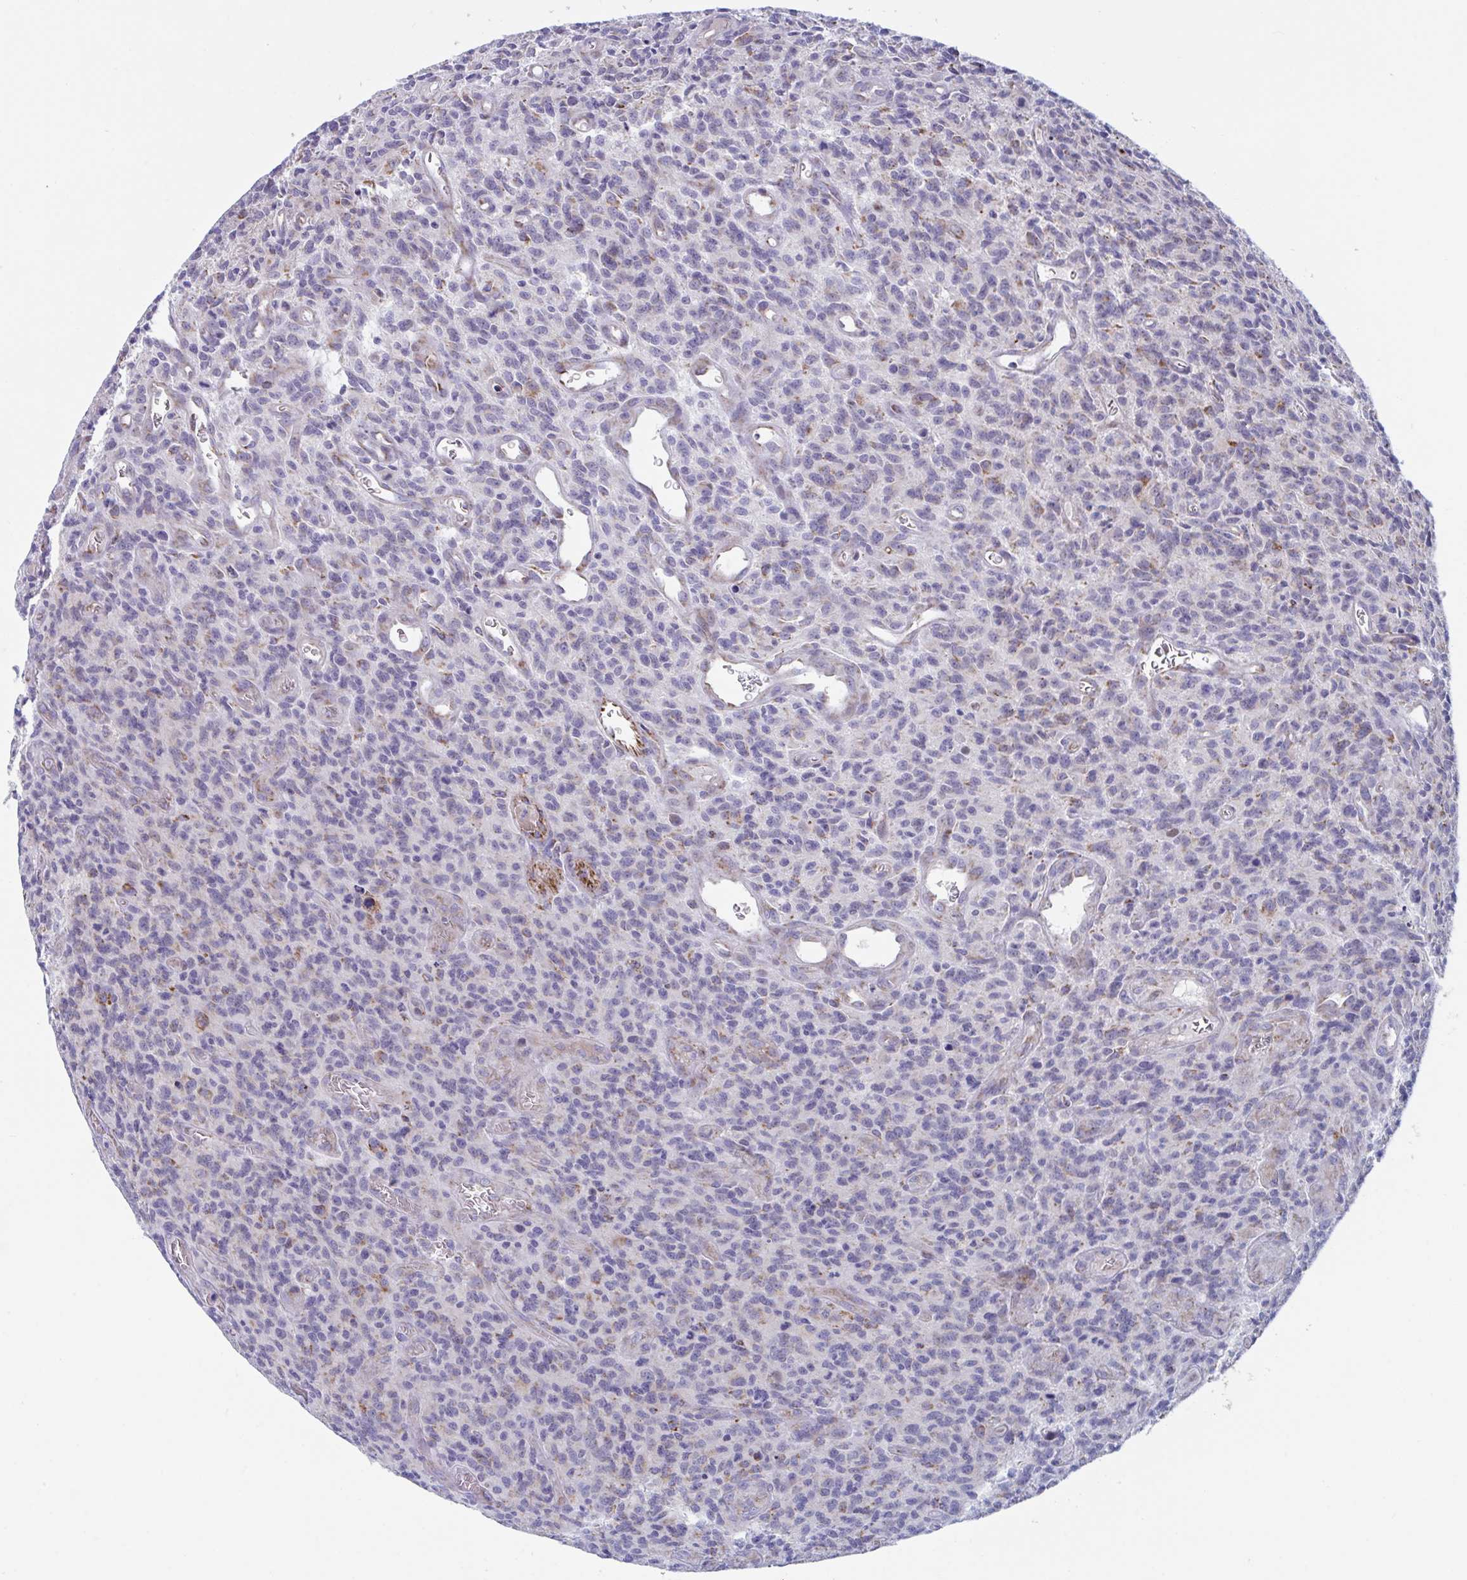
{"staining": {"intensity": "moderate", "quantity": "<25%", "location": "cytoplasmic/membranous"}, "tissue": "glioma", "cell_type": "Tumor cells", "image_type": "cancer", "snomed": [{"axis": "morphology", "description": "Glioma, malignant, High grade"}, {"axis": "topography", "description": "Brain"}], "caption": "Approximately <25% of tumor cells in glioma display moderate cytoplasmic/membranous protein positivity as visualized by brown immunohistochemical staining.", "gene": "BCAT2", "patient": {"sex": "male", "age": 76}}